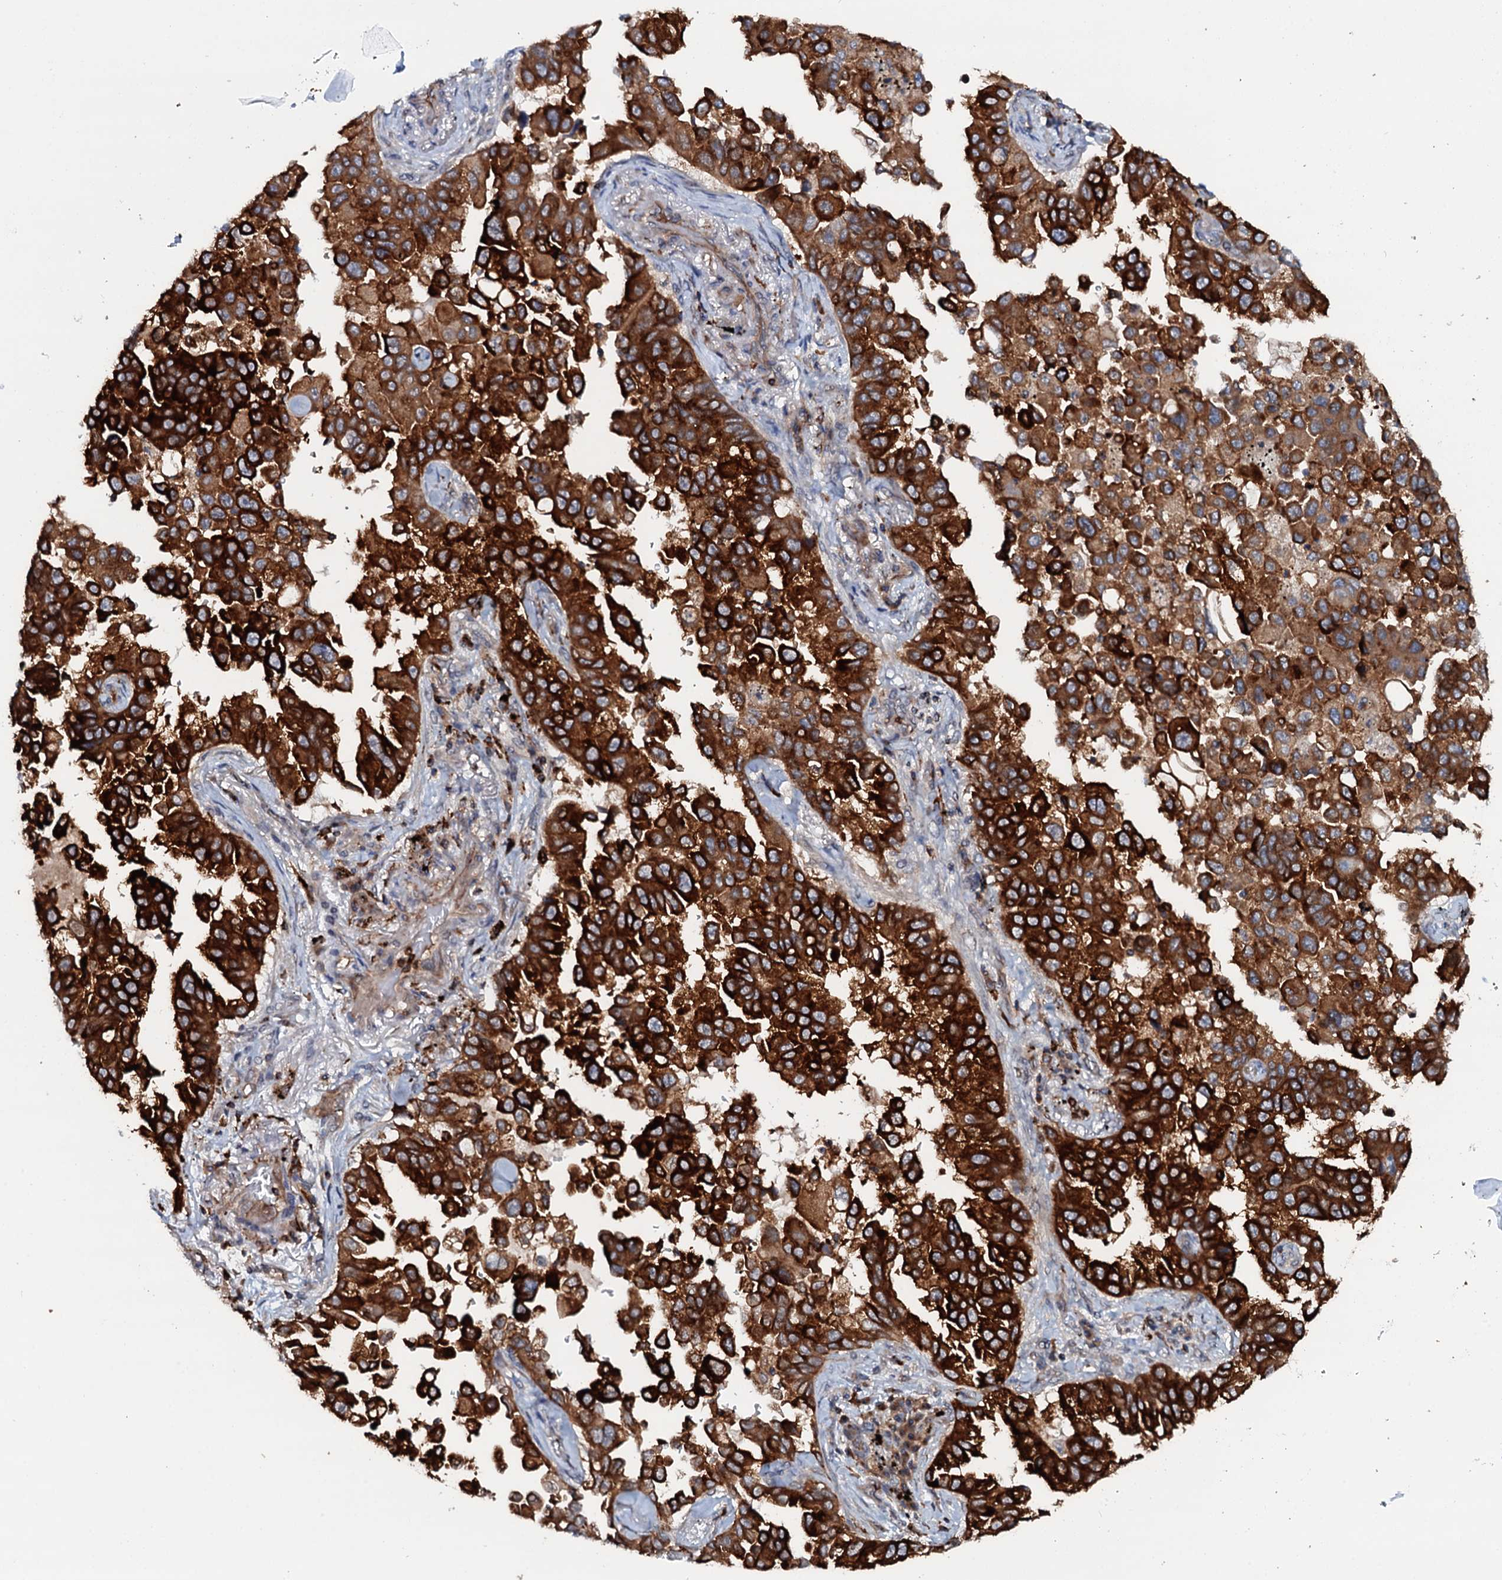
{"staining": {"intensity": "strong", "quantity": ">75%", "location": "cytoplasmic/membranous"}, "tissue": "lung cancer", "cell_type": "Tumor cells", "image_type": "cancer", "snomed": [{"axis": "morphology", "description": "Adenocarcinoma, NOS"}, {"axis": "topography", "description": "Lung"}], "caption": "Human lung cancer (adenocarcinoma) stained with a protein marker displays strong staining in tumor cells.", "gene": "VAMP8", "patient": {"sex": "female", "age": 67}}